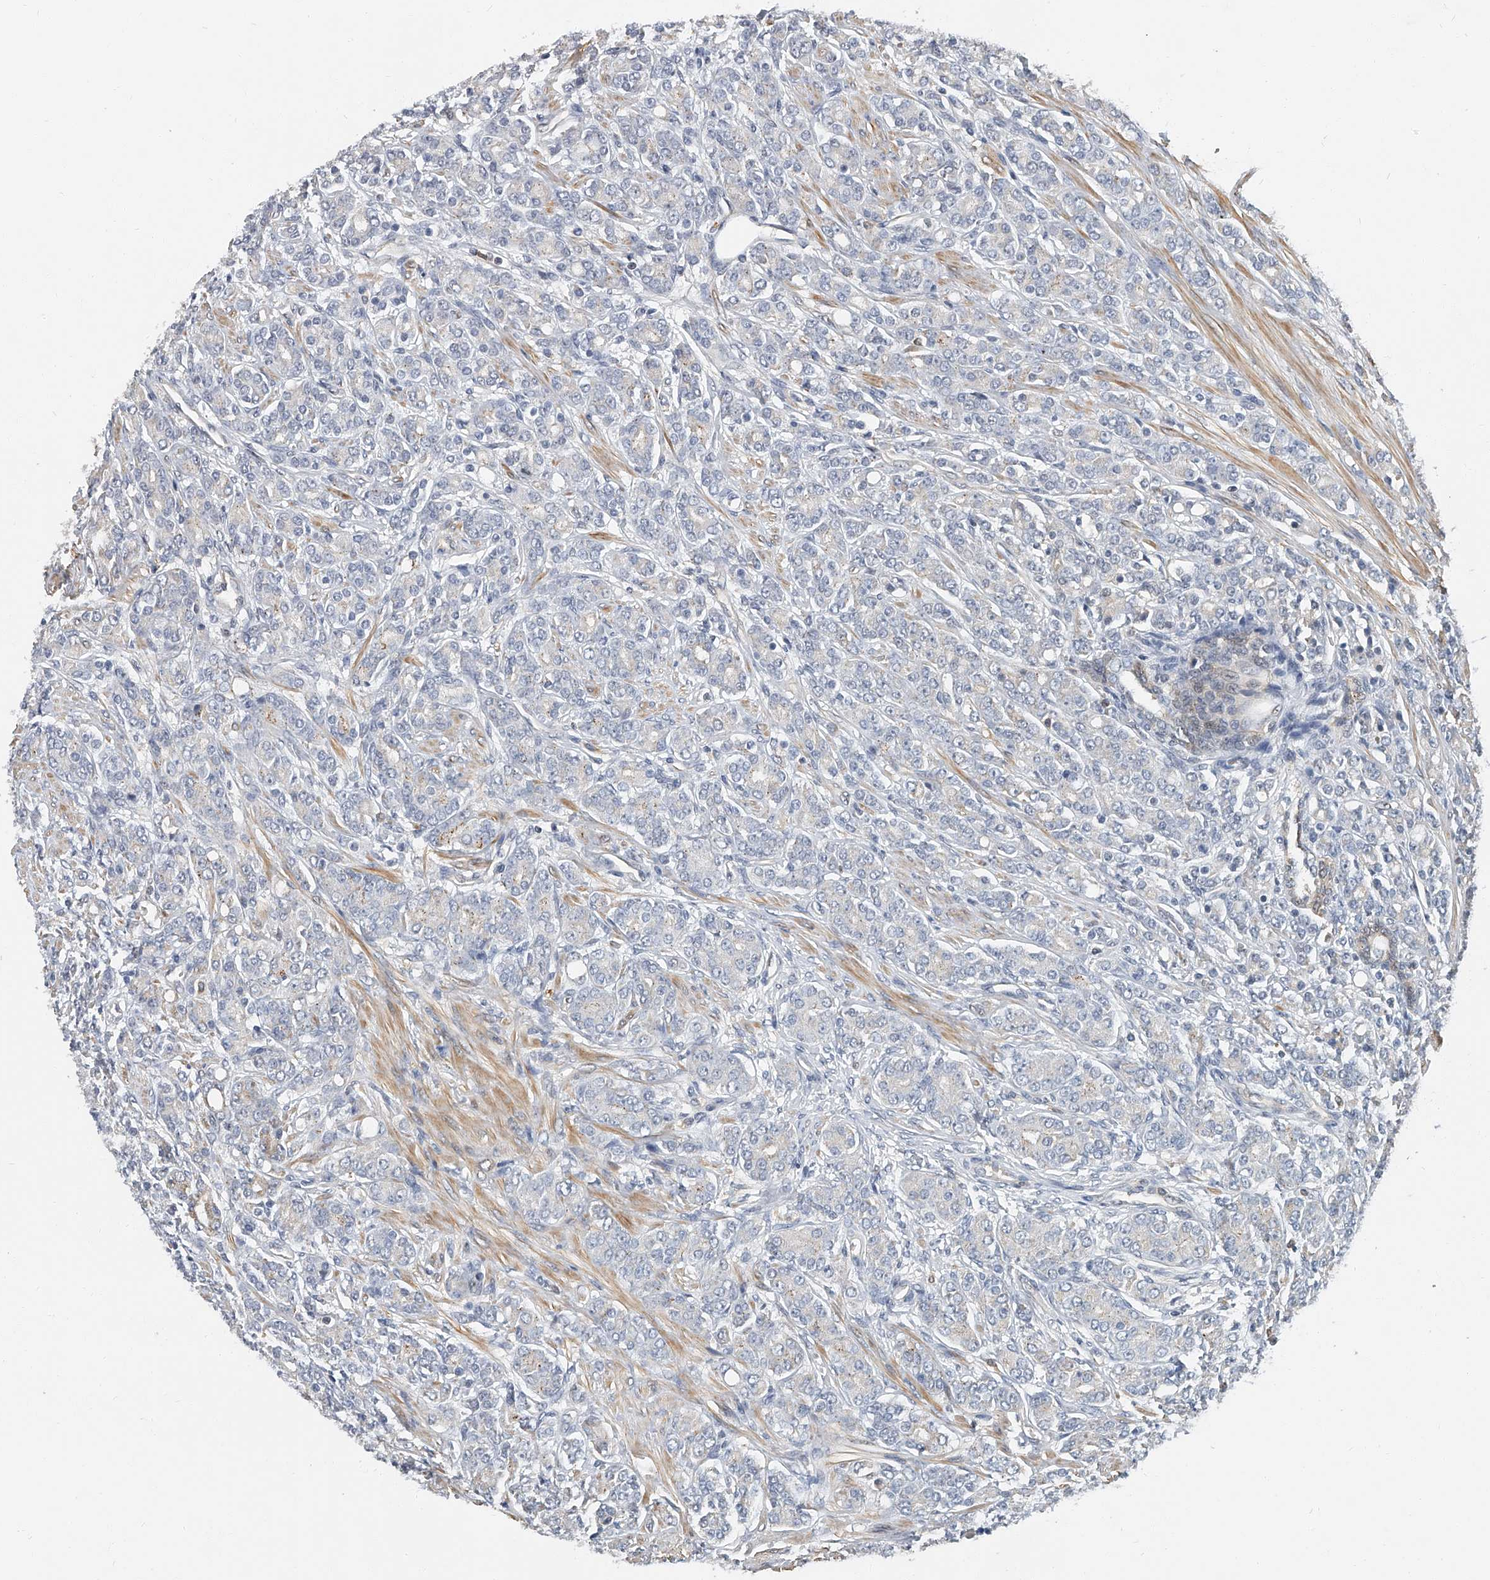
{"staining": {"intensity": "negative", "quantity": "none", "location": "none"}, "tissue": "prostate cancer", "cell_type": "Tumor cells", "image_type": "cancer", "snomed": [{"axis": "morphology", "description": "Adenocarcinoma, High grade"}, {"axis": "topography", "description": "Prostate"}], "caption": "DAB immunohistochemical staining of human prostate cancer shows no significant positivity in tumor cells. (DAB immunohistochemistry (IHC) visualized using brightfield microscopy, high magnification).", "gene": "CD200", "patient": {"sex": "male", "age": 62}}